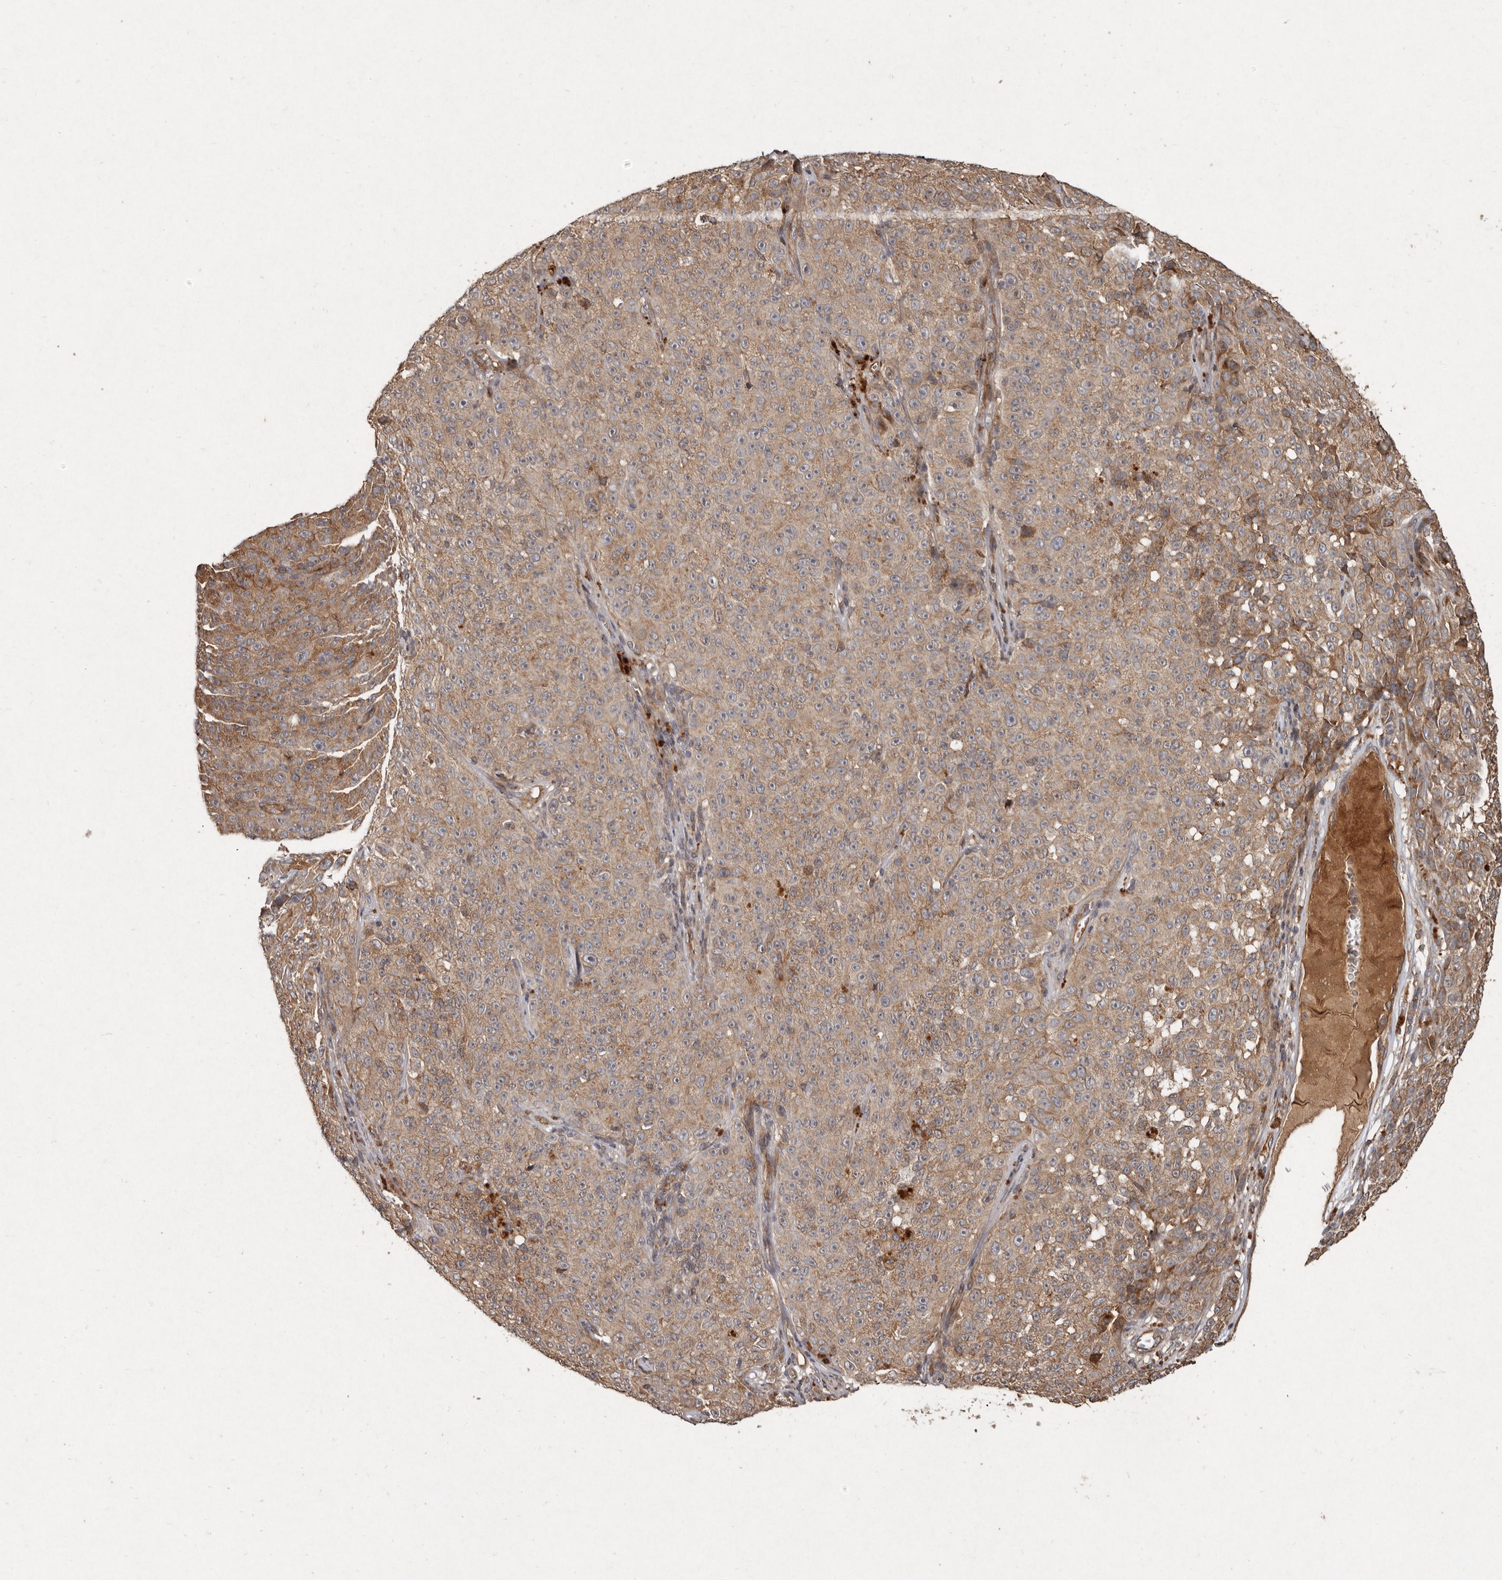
{"staining": {"intensity": "weak", "quantity": ">75%", "location": "cytoplasmic/membranous"}, "tissue": "melanoma", "cell_type": "Tumor cells", "image_type": "cancer", "snomed": [{"axis": "morphology", "description": "Malignant melanoma, NOS"}, {"axis": "topography", "description": "Skin"}], "caption": "Approximately >75% of tumor cells in human melanoma demonstrate weak cytoplasmic/membranous protein positivity as visualized by brown immunohistochemical staining.", "gene": "SEMA3A", "patient": {"sex": "female", "age": 82}}